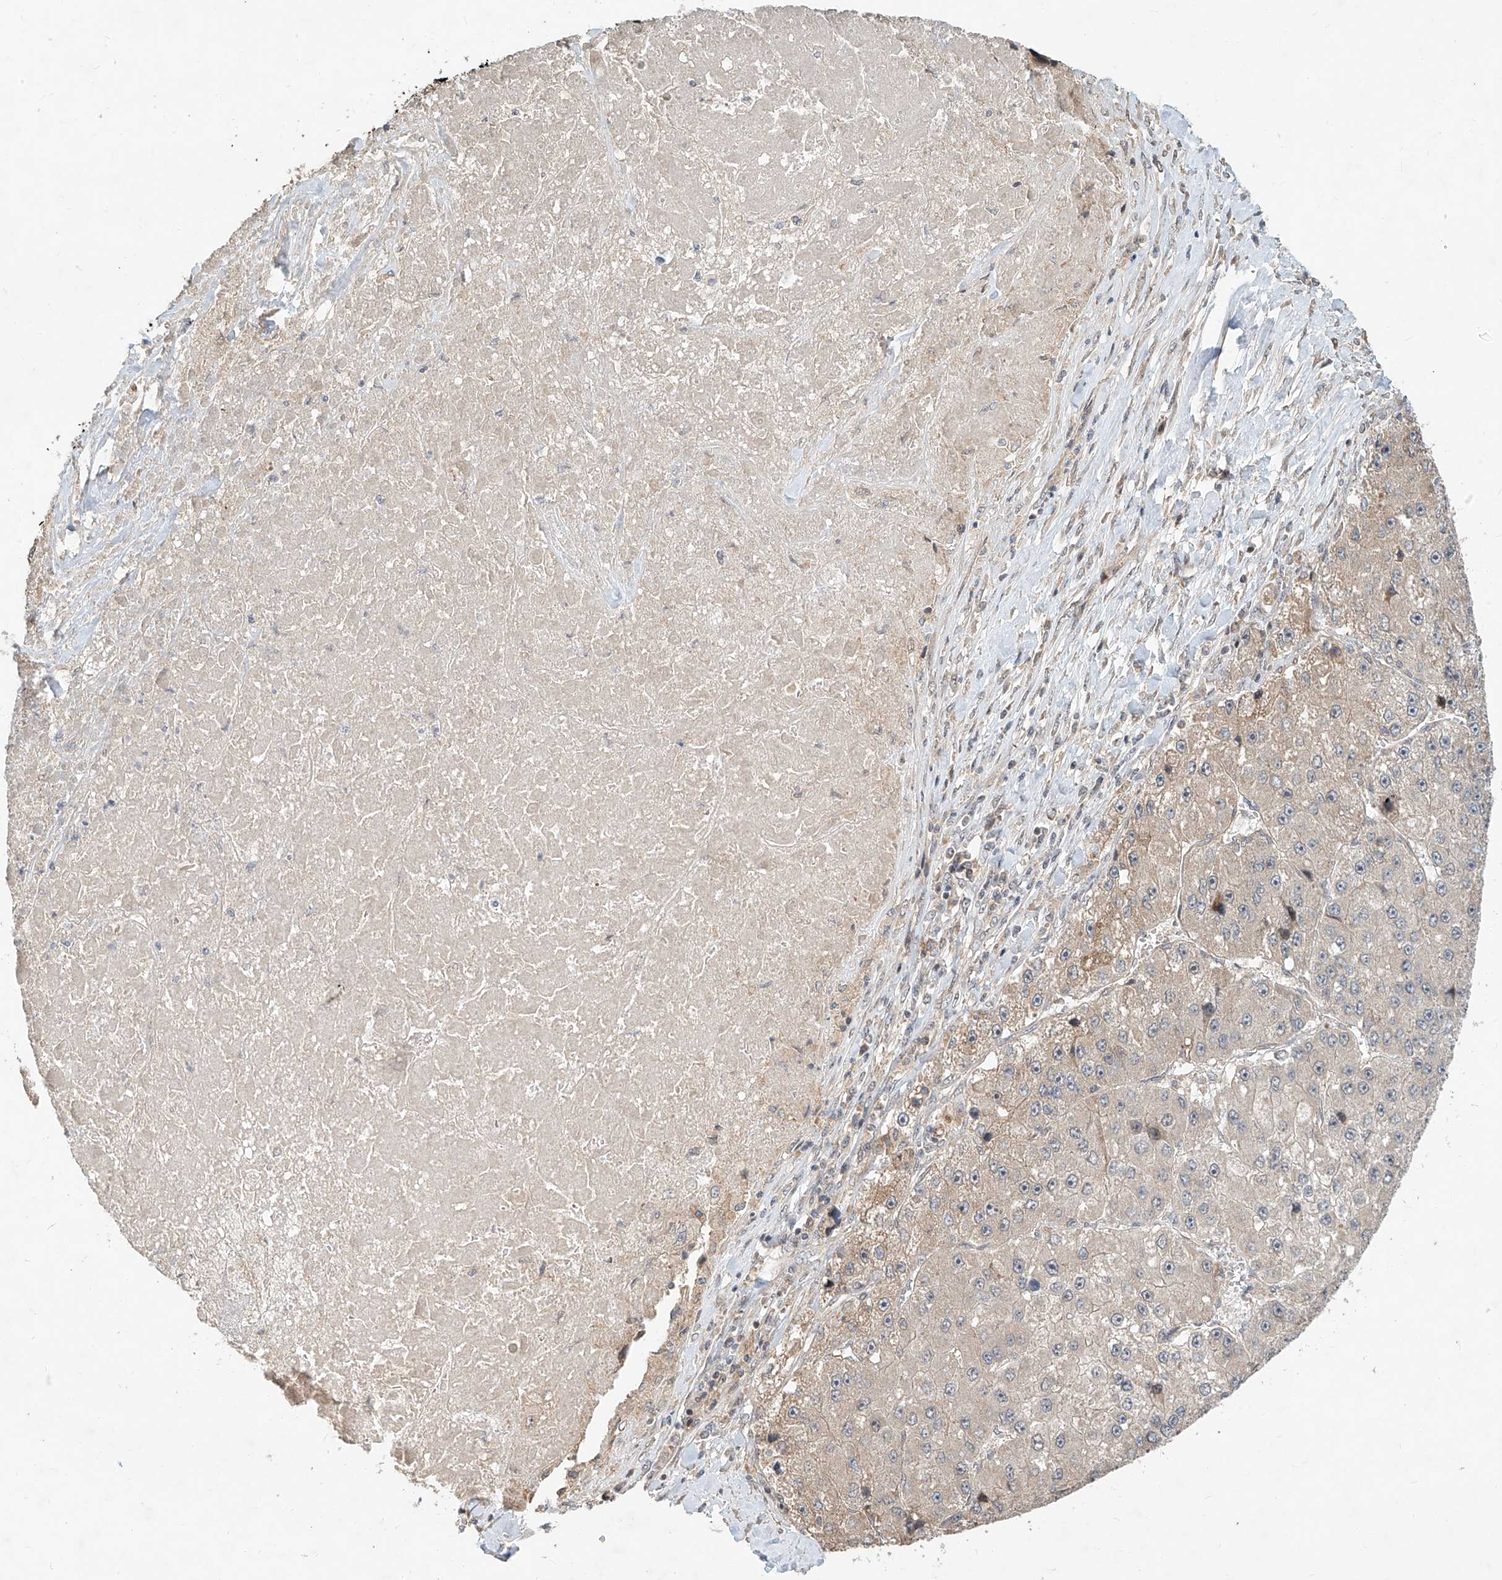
{"staining": {"intensity": "negative", "quantity": "none", "location": "none"}, "tissue": "liver cancer", "cell_type": "Tumor cells", "image_type": "cancer", "snomed": [{"axis": "morphology", "description": "Carcinoma, Hepatocellular, NOS"}, {"axis": "topography", "description": "Liver"}], "caption": "Immunohistochemistry image of human hepatocellular carcinoma (liver) stained for a protein (brown), which exhibits no expression in tumor cells.", "gene": "TMEM61", "patient": {"sex": "female", "age": 73}}